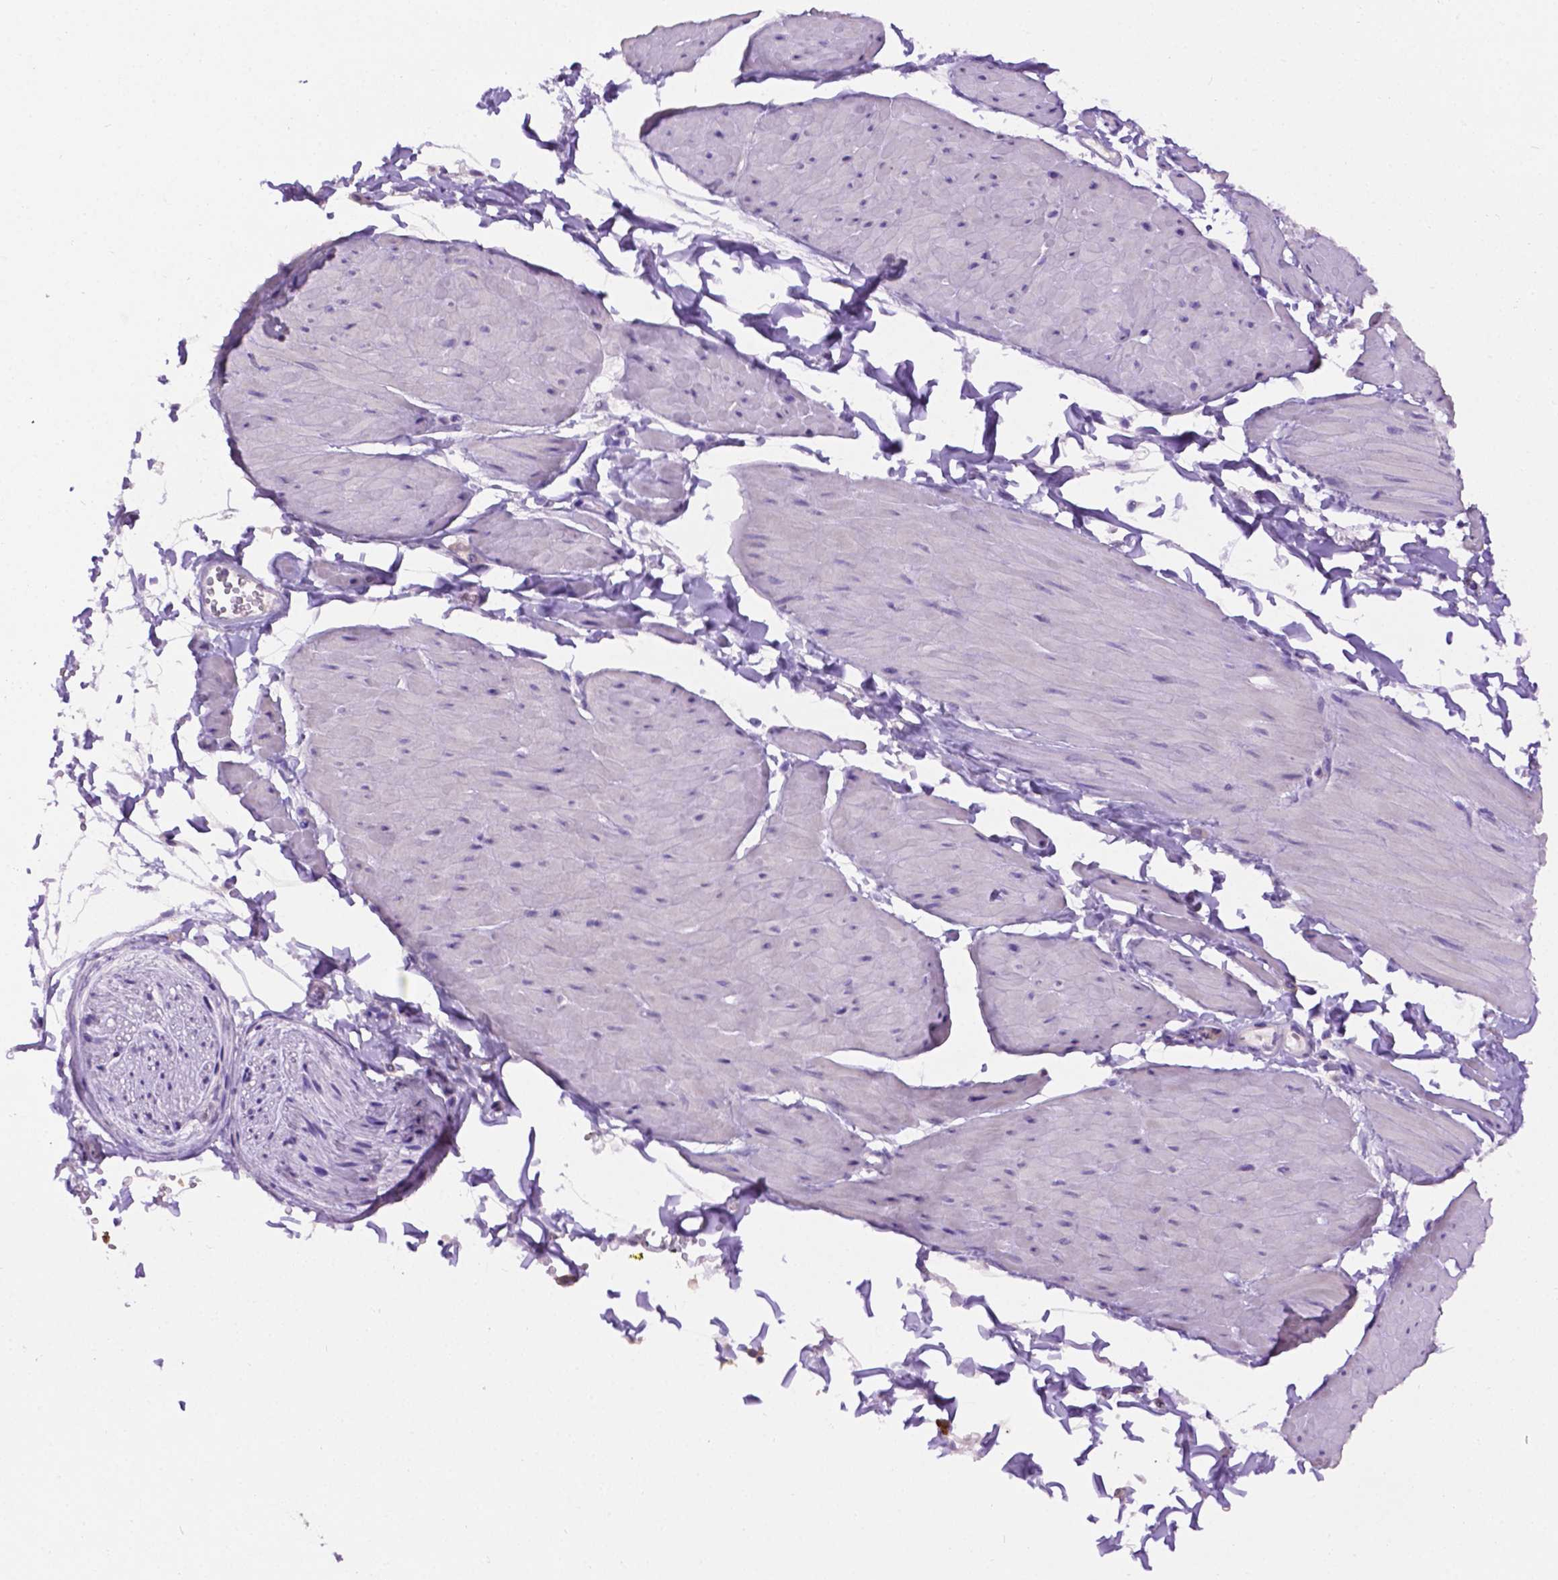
{"staining": {"intensity": "negative", "quantity": "none", "location": "none"}, "tissue": "adipose tissue", "cell_type": "Adipocytes", "image_type": "normal", "snomed": [{"axis": "morphology", "description": "Normal tissue, NOS"}, {"axis": "topography", "description": "Smooth muscle"}, {"axis": "topography", "description": "Peripheral nerve tissue"}], "caption": "Immunohistochemistry (IHC) of normal human adipose tissue reveals no staining in adipocytes.", "gene": "TACSTD2", "patient": {"sex": "male", "age": 58}}